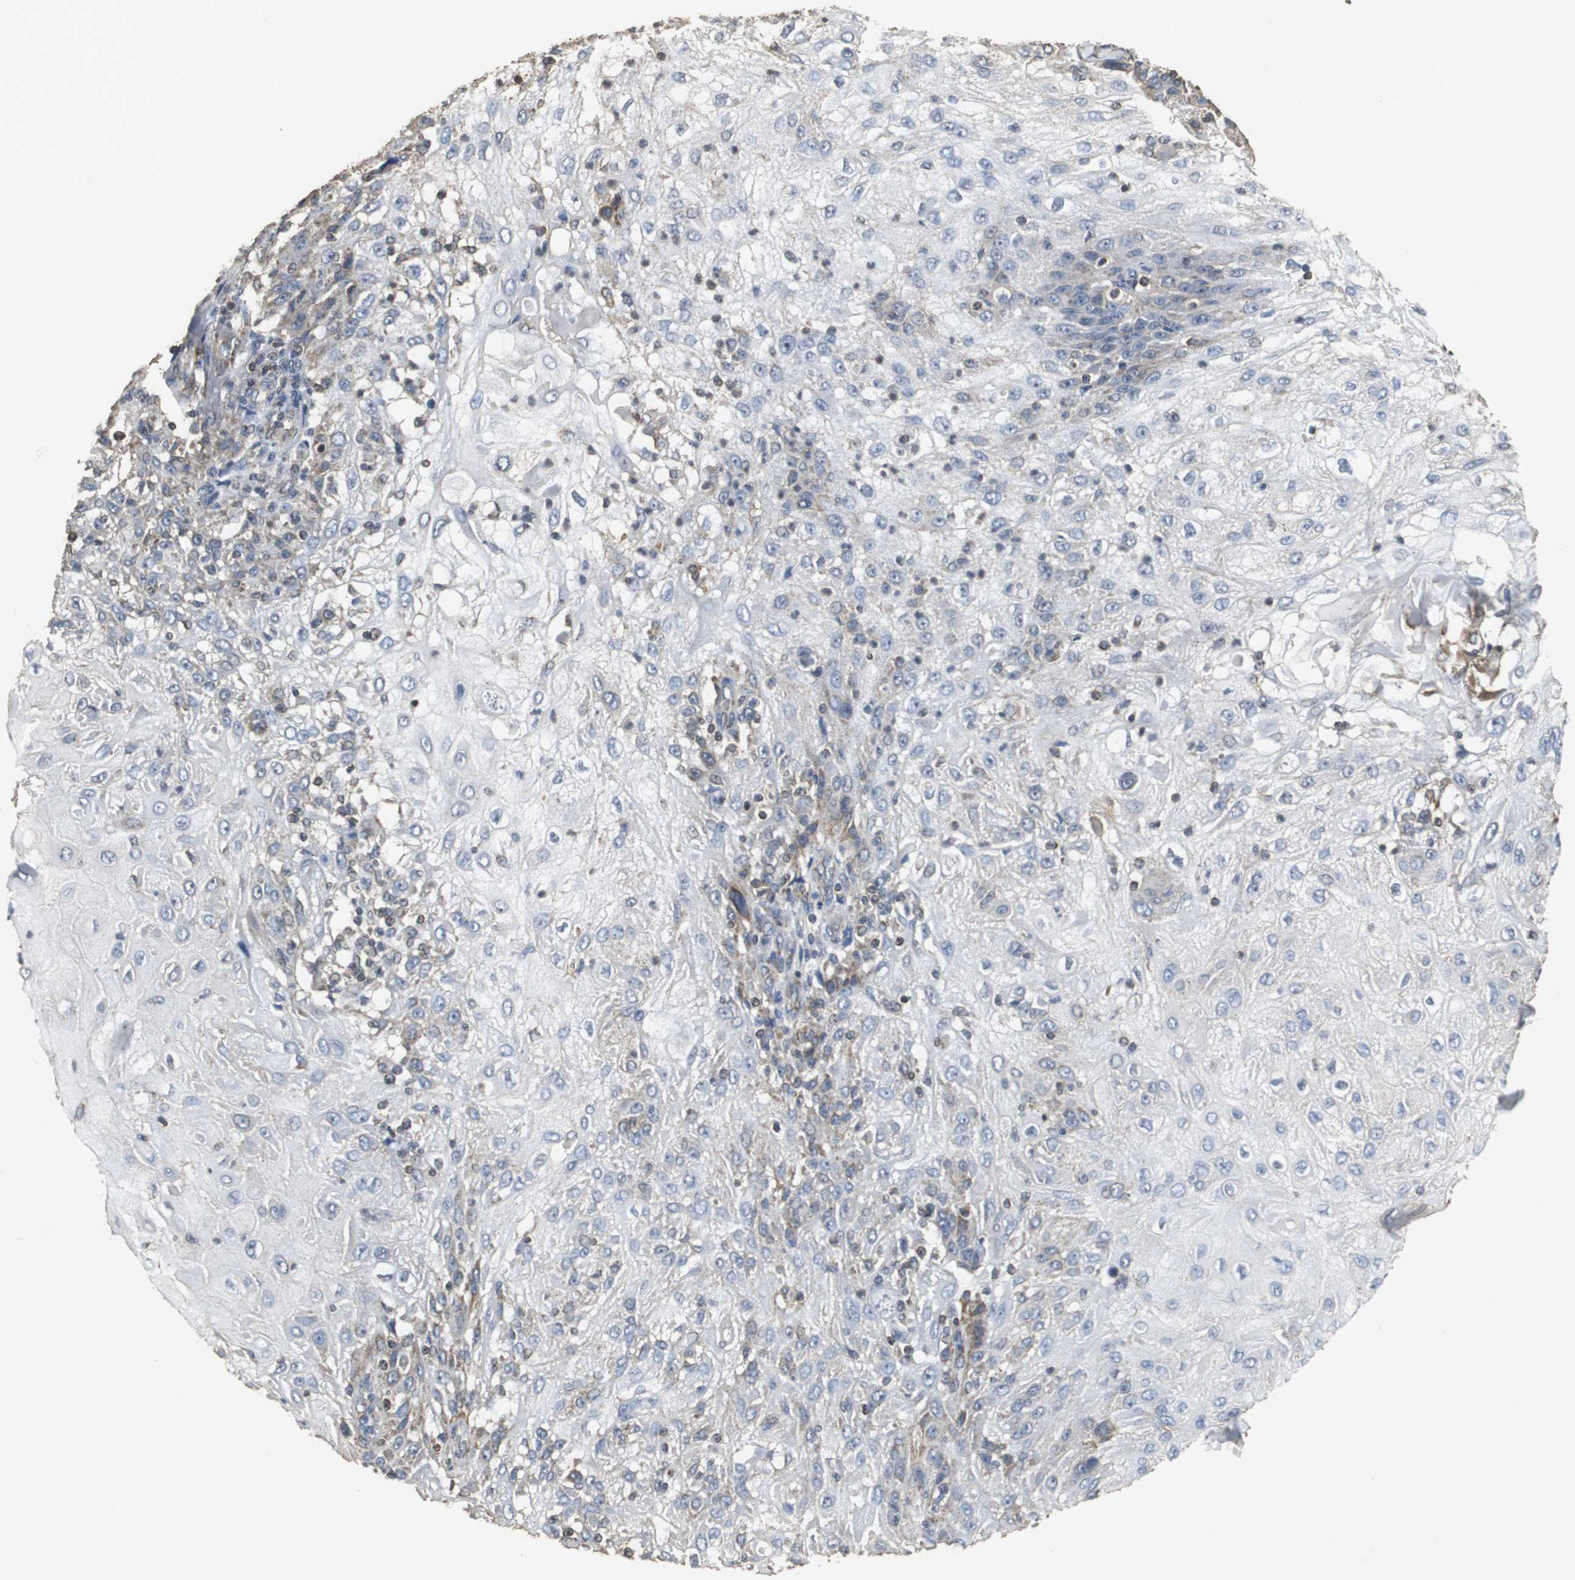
{"staining": {"intensity": "negative", "quantity": "none", "location": "none"}, "tissue": "skin cancer", "cell_type": "Tumor cells", "image_type": "cancer", "snomed": [{"axis": "morphology", "description": "Normal tissue, NOS"}, {"axis": "morphology", "description": "Squamous cell carcinoma, NOS"}, {"axis": "topography", "description": "Skin"}], "caption": "Tumor cells show no significant protein positivity in skin cancer. (Immunohistochemistry, brightfield microscopy, high magnification).", "gene": "NNT", "patient": {"sex": "female", "age": 83}}